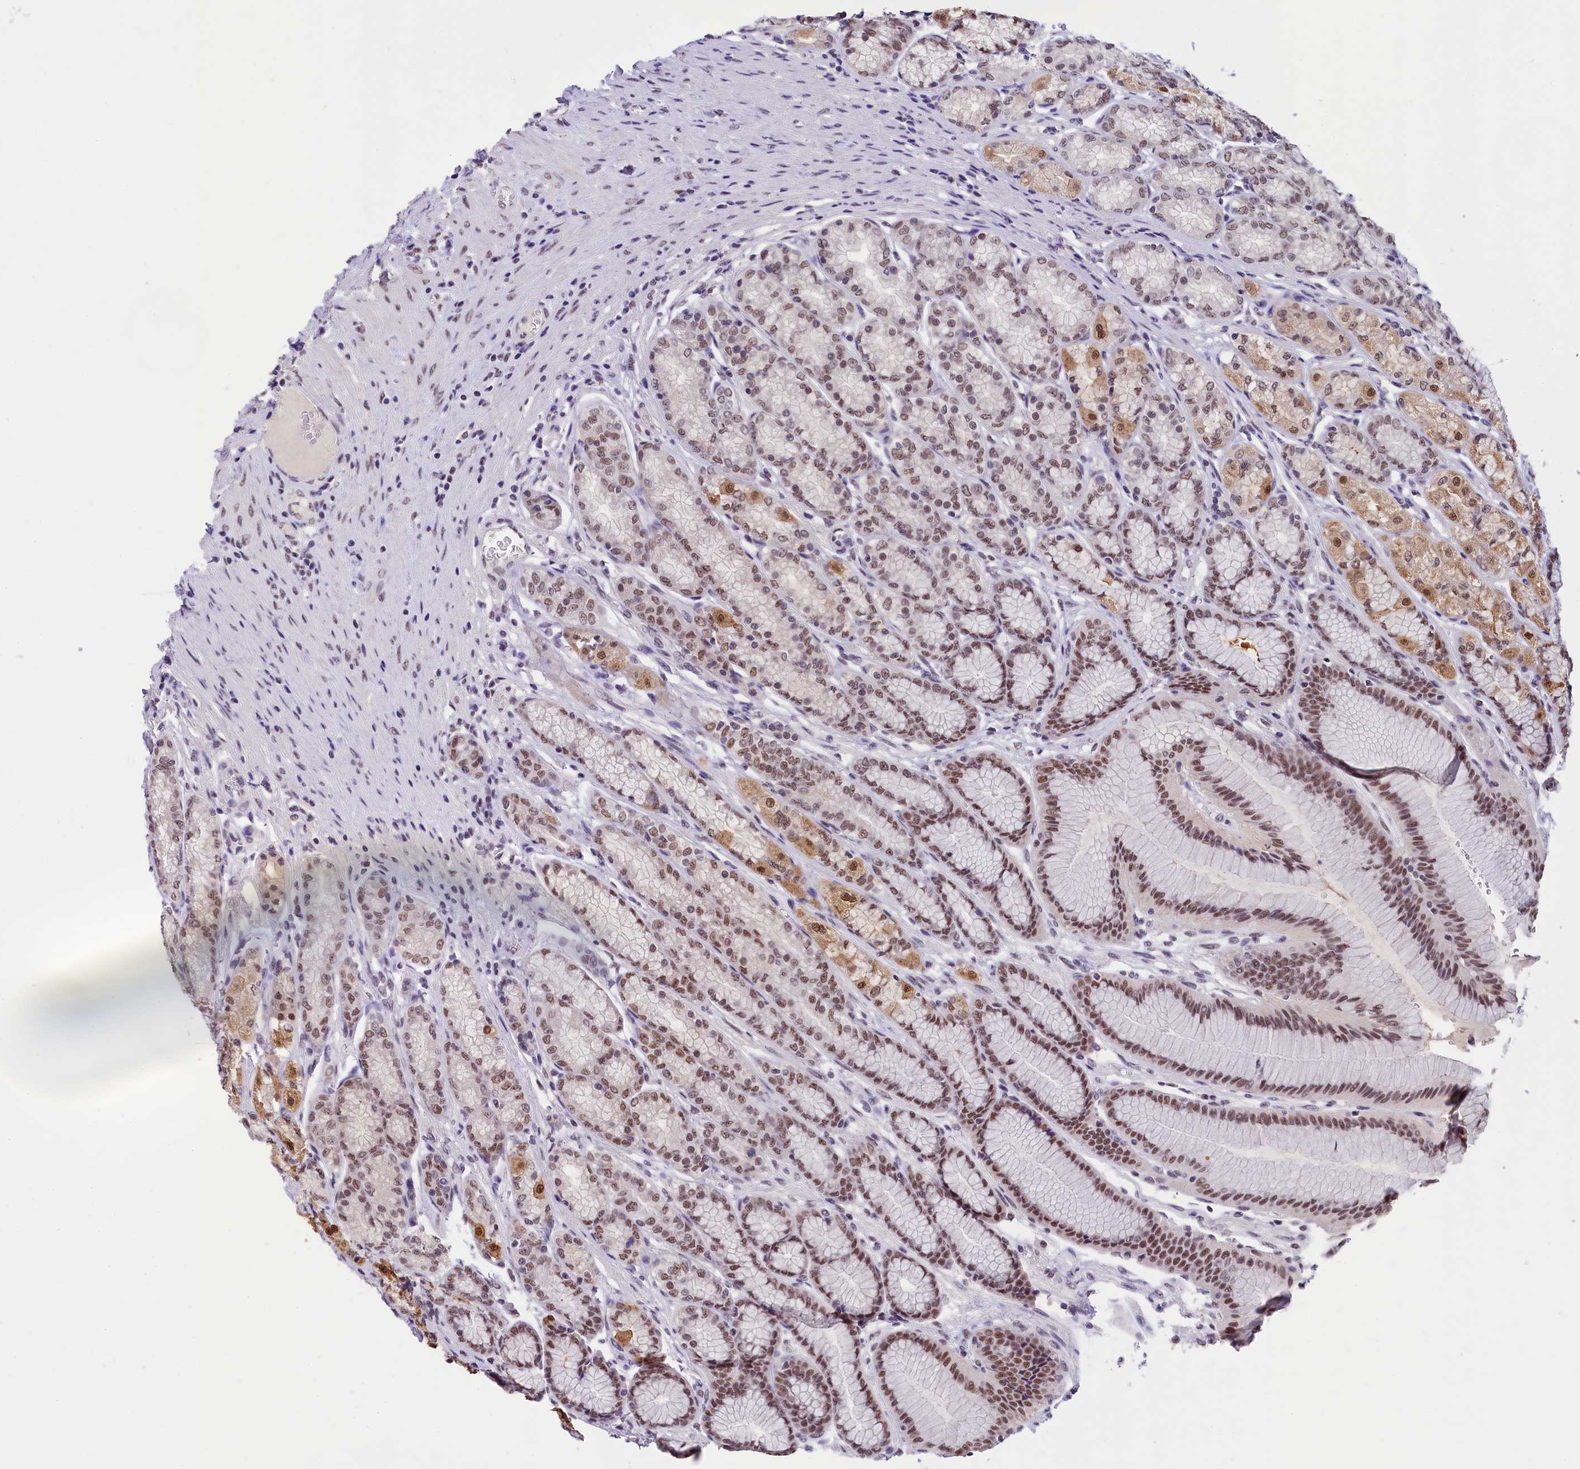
{"staining": {"intensity": "moderate", "quantity": ">75%", "location": "cytoplasmic/membranous,nuclear"}, "tissue": "stomach", "cell_type": "Glandular cells", "image_type": "normal", "snomed": [{"axis": "morphology", "description": "Normal tissue, NOS"}, {"axis": "morphology", "description": "Adenocarcinoma, NOS"}, {"axis": "morphology", "description": "Adenocarcinoma, High grade"}, {"axis": "topography", "description": "Stomach, upper"}, {"axis": "topography", "description": "Stomach"}], "caption": "Protein expression analysis of normal stomach displays moderate cytoplasmic/membranous,nuclear staining in about >75% of glandular cells.", "gene": "ZC3H4", "patient": {"sex": "female", "age": 65}}